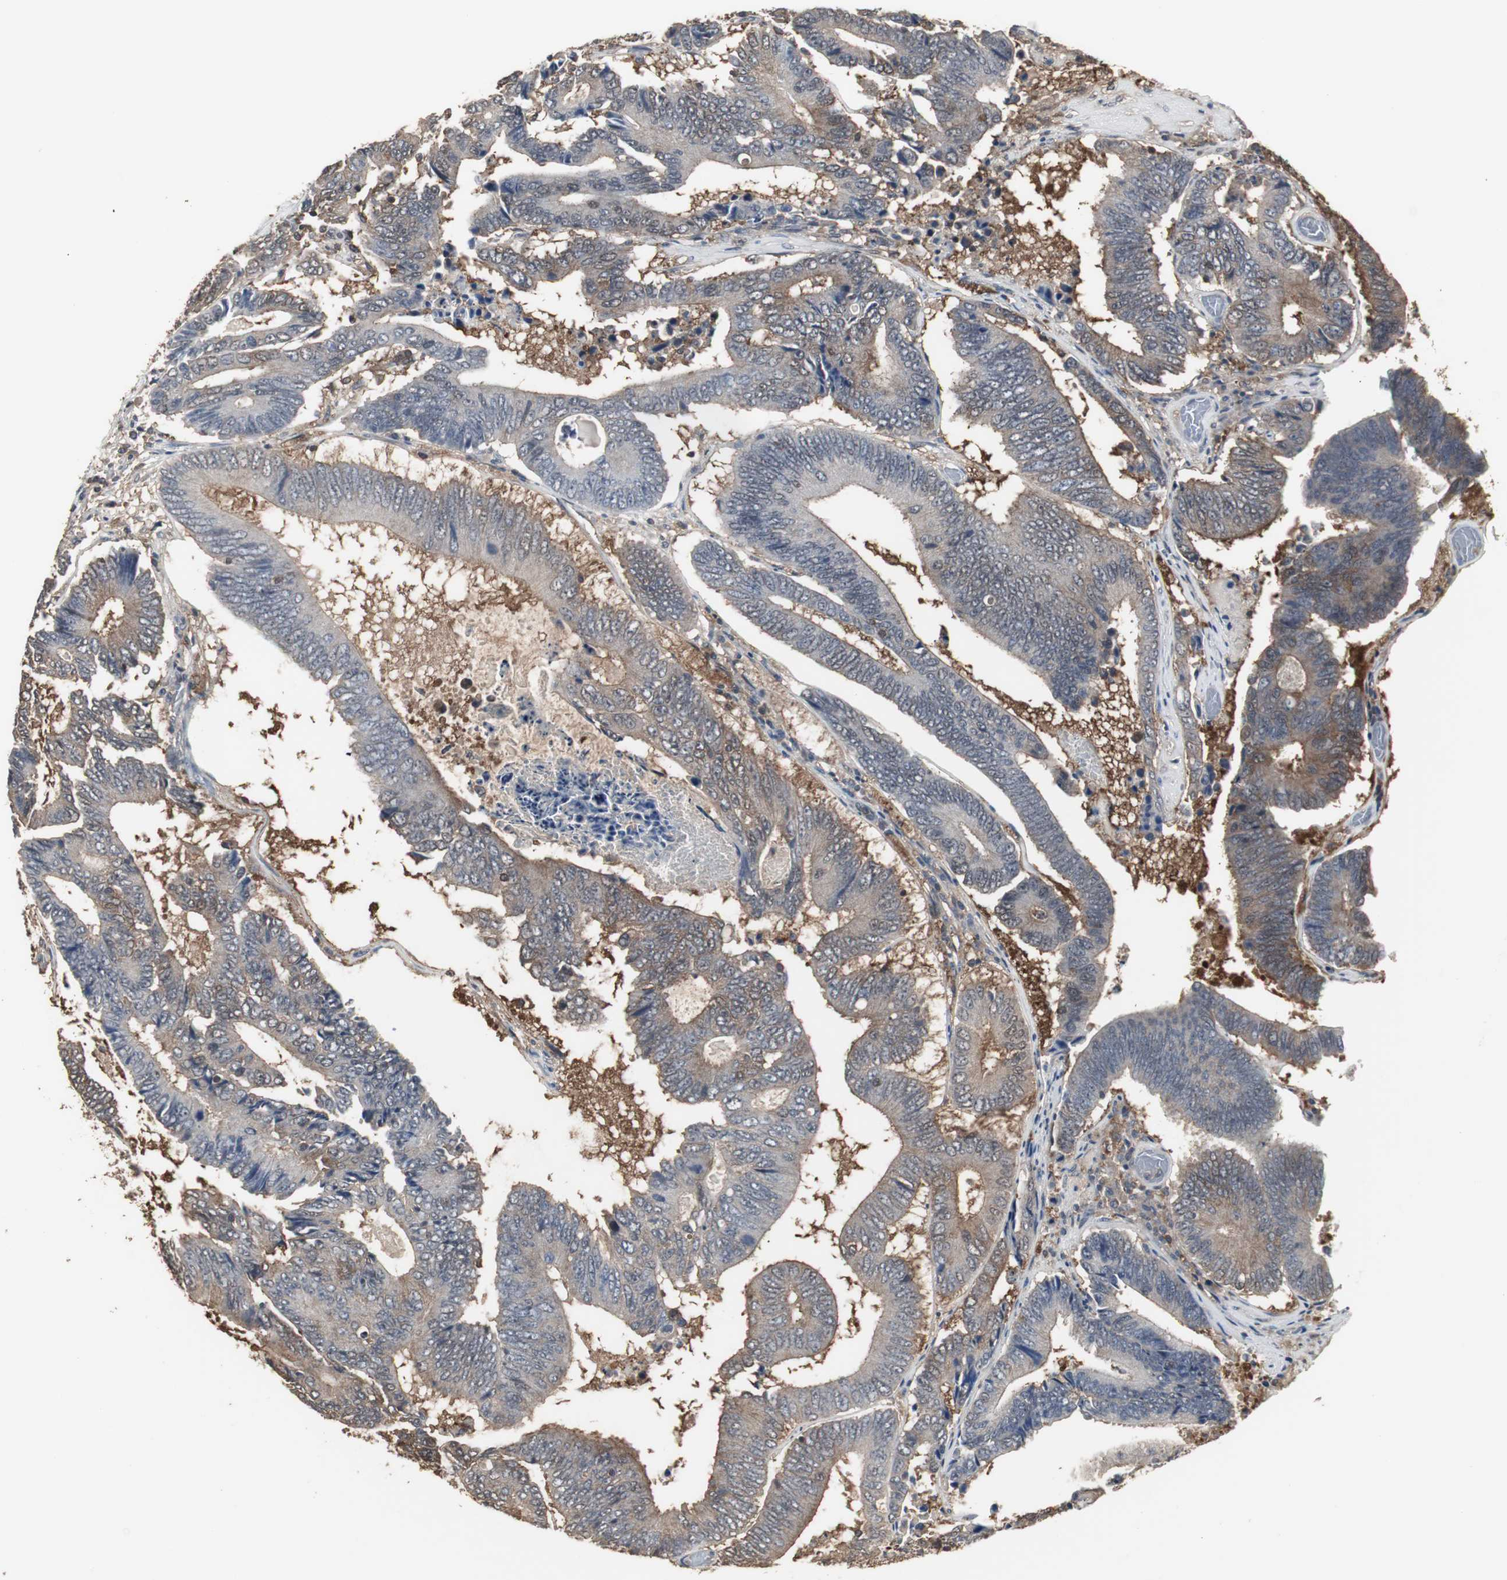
{"staining": {"intensity": "moderate", "quantity": "25%-75%", "location": "cytoplasmic/membranous"}, "tissue": "colorectal cancer", "cell_type": "Tumor cells", "image_type": "cancer", "snomed": [{"axis": "morphology", "description": "Adenocarcinoma, NOS"}, {"axis": "topography", "description": "Colon"}], "caption": "Human colorectal cancer stained with a protein marker demonstrates moderate staining in tumor cells.", "gene": "HPRT1", "patient": {"sex": "female", "age": 78}}